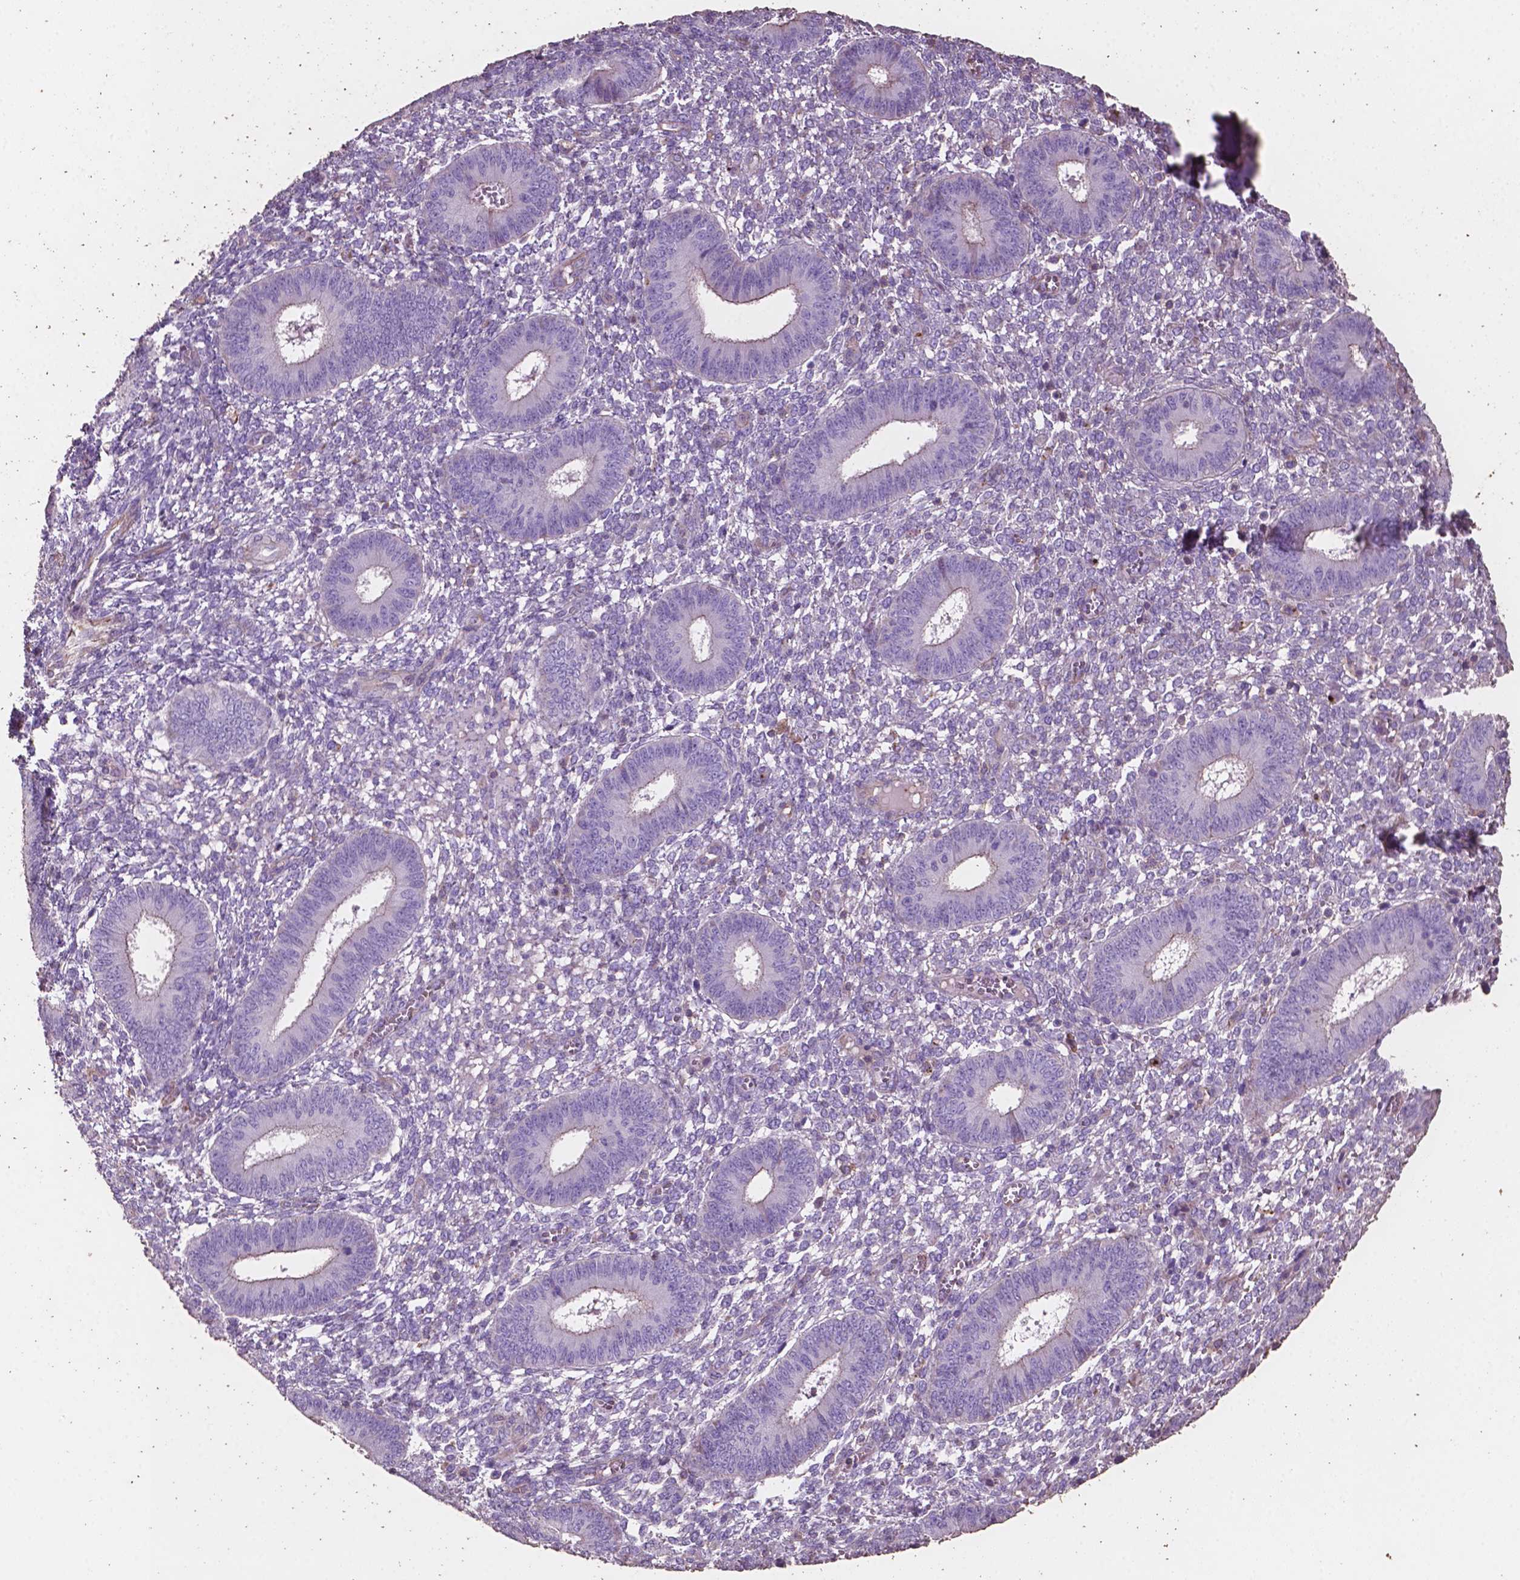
{"staining": {"intensity": "negative", "quantity": "none", "location": "none"}, "tissue": "endometrium", "cell_type": "Cells in endometrial stroma", "image_type": "normal", "snomed": [{"axis": "morphology", "description": "Normal tissue, NOS"}, {"axis": "topography", "description": "Endometrium"}], "caption": "An immunohistochemistry image of unremarkable endometrium is shown. There is no staining in cells in endometrial stroma of endometrium.", "gene": "COMMD4", "patient": {"sex": "female", "age": 42}}